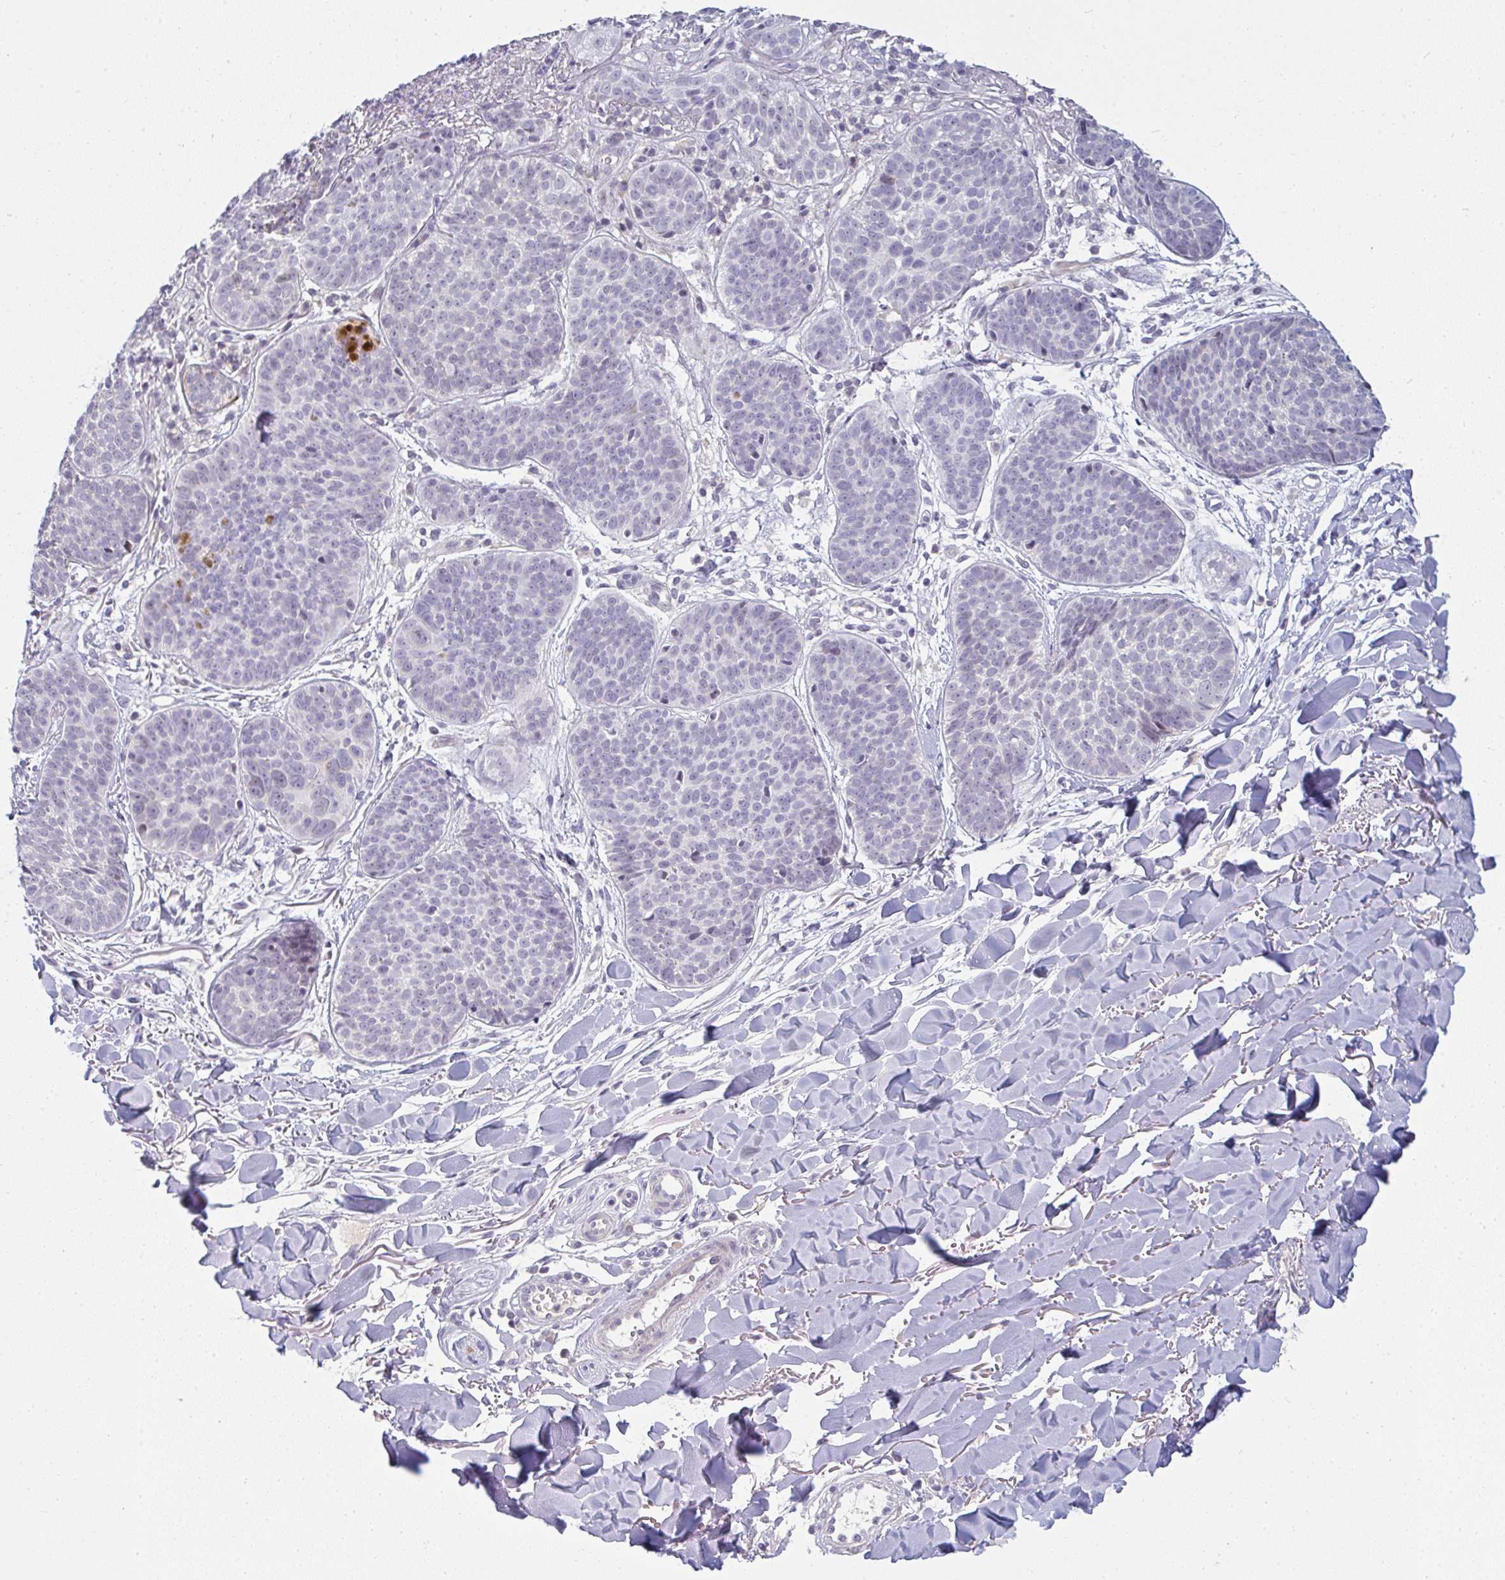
{"staining": {"intensity": "negative", "quantity": "none", "location": "none"}, "tissue": "skin cancer", "cell_type": "Tumor cells", "image_type": "cancer", "snomed": [{"axis": "morphology", "description": "Basal cell carcinoma"}, {"axis": "topography", "description": "Skin"}, {"axis": "topography", "description": "Skin of neck"}, {"axis": "topography", "description": "Skin of shoulder"}, {"axis": "topography", "description": "Skin of back"}], "caption": "IHC image of skin basal cell carcinoma stained for a protein (brown), which demonstrates no positivity in tumor cells.", "gene": "PPFIA4", "patient": {"sex": "male", "age": 80}}